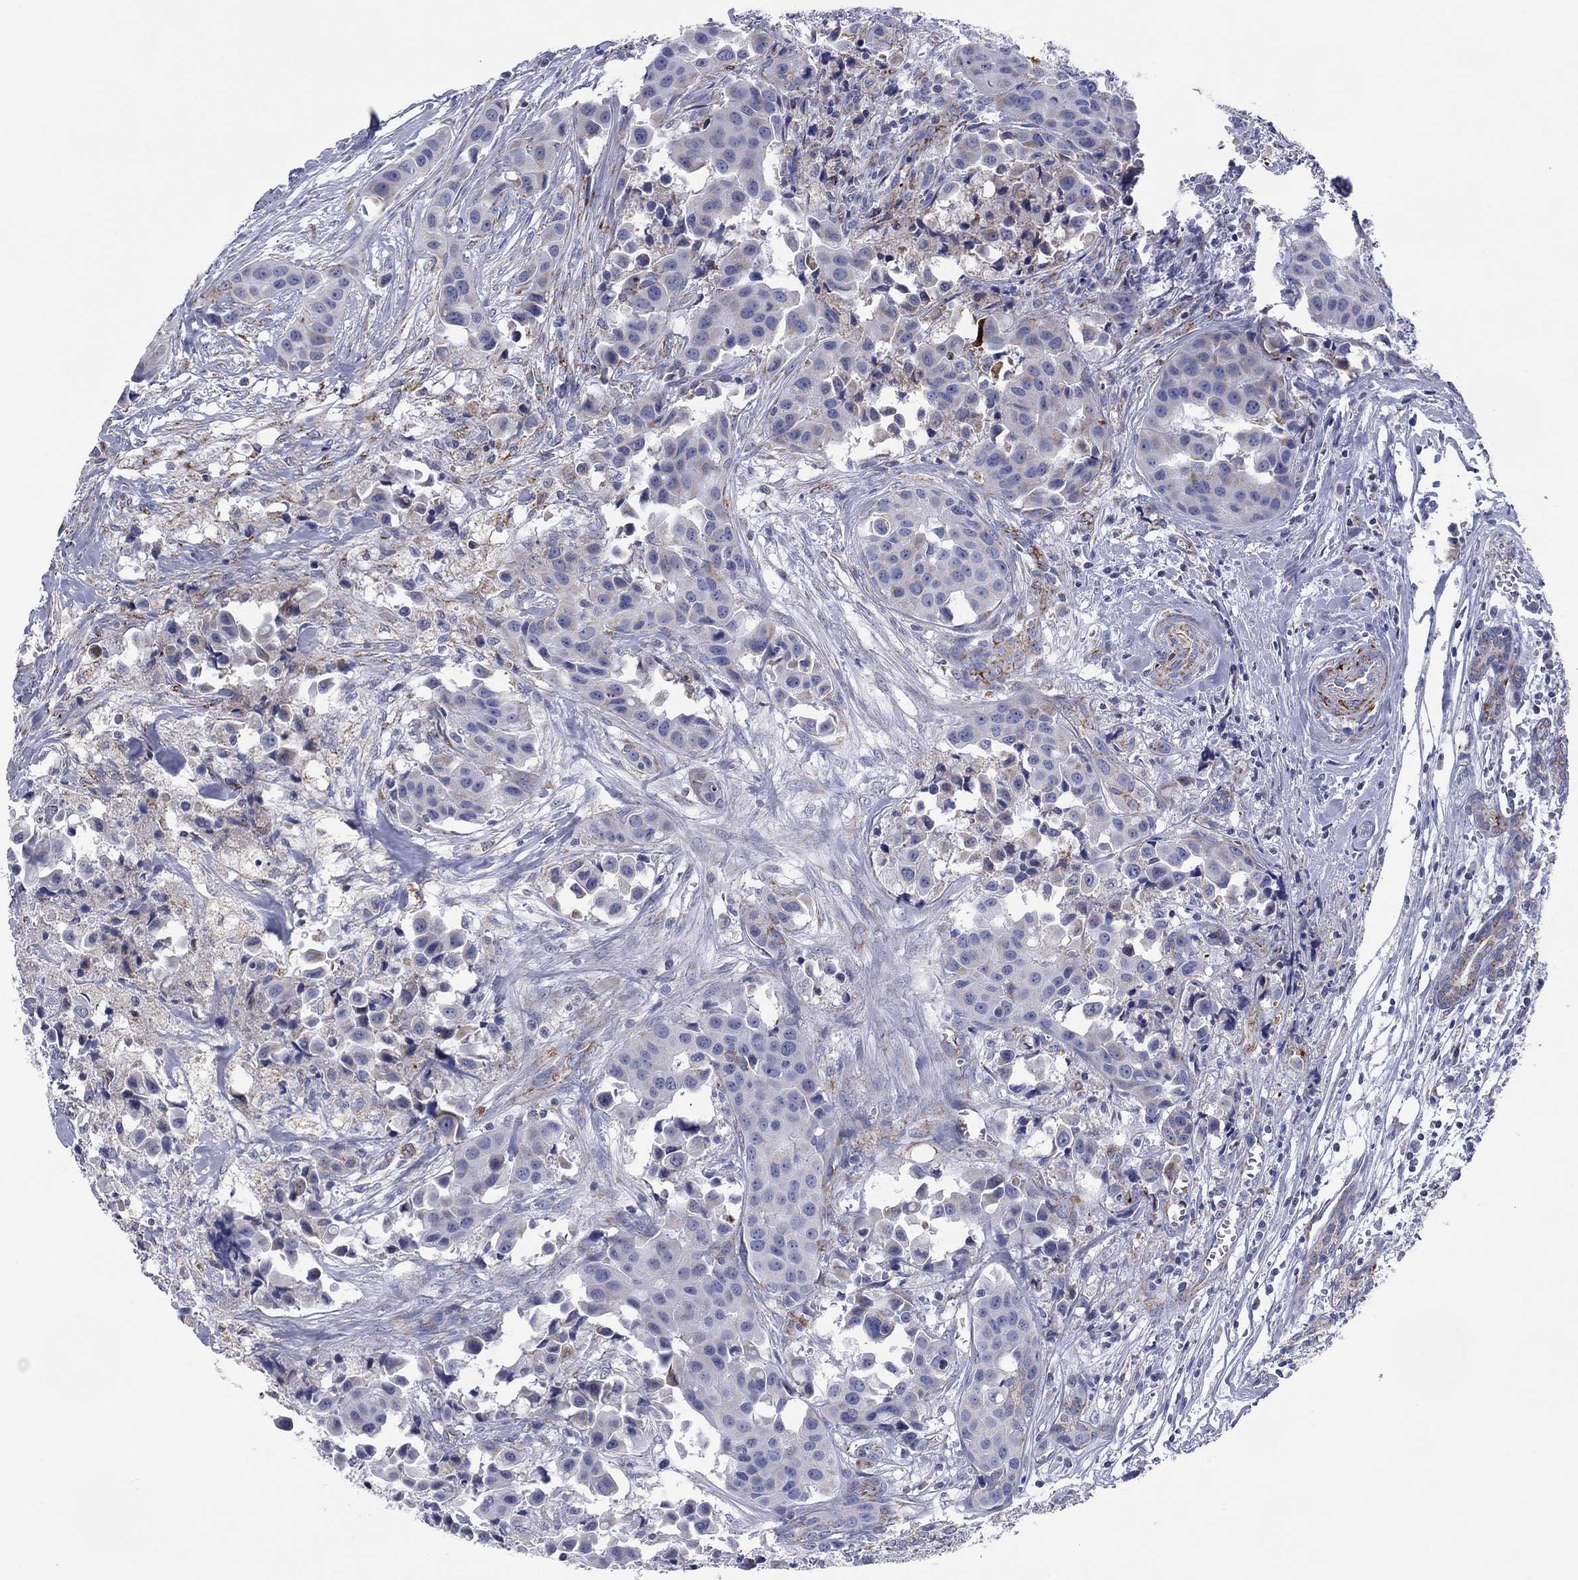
{"staining": {"intensity": "negative", "quantity": "none", "location": "none"}, "tissue": "head and neck cancer", "cell_type": "Tumor cells", "image_type": "cancer", "snomed": [{"axis": "morphology", "description": "Adenocarcinoma, NOS"}, {"axis": "topography", "description": "Head-Neck"}], "caption": "Micrograph shows no significant protein expression in tumor cells of adenocarcinoma (head and neck). (DAB immunohistochemistry (IHC), high magnification).", "gene": "MGST3", "patient": {"sex": "male", "age": 76}}